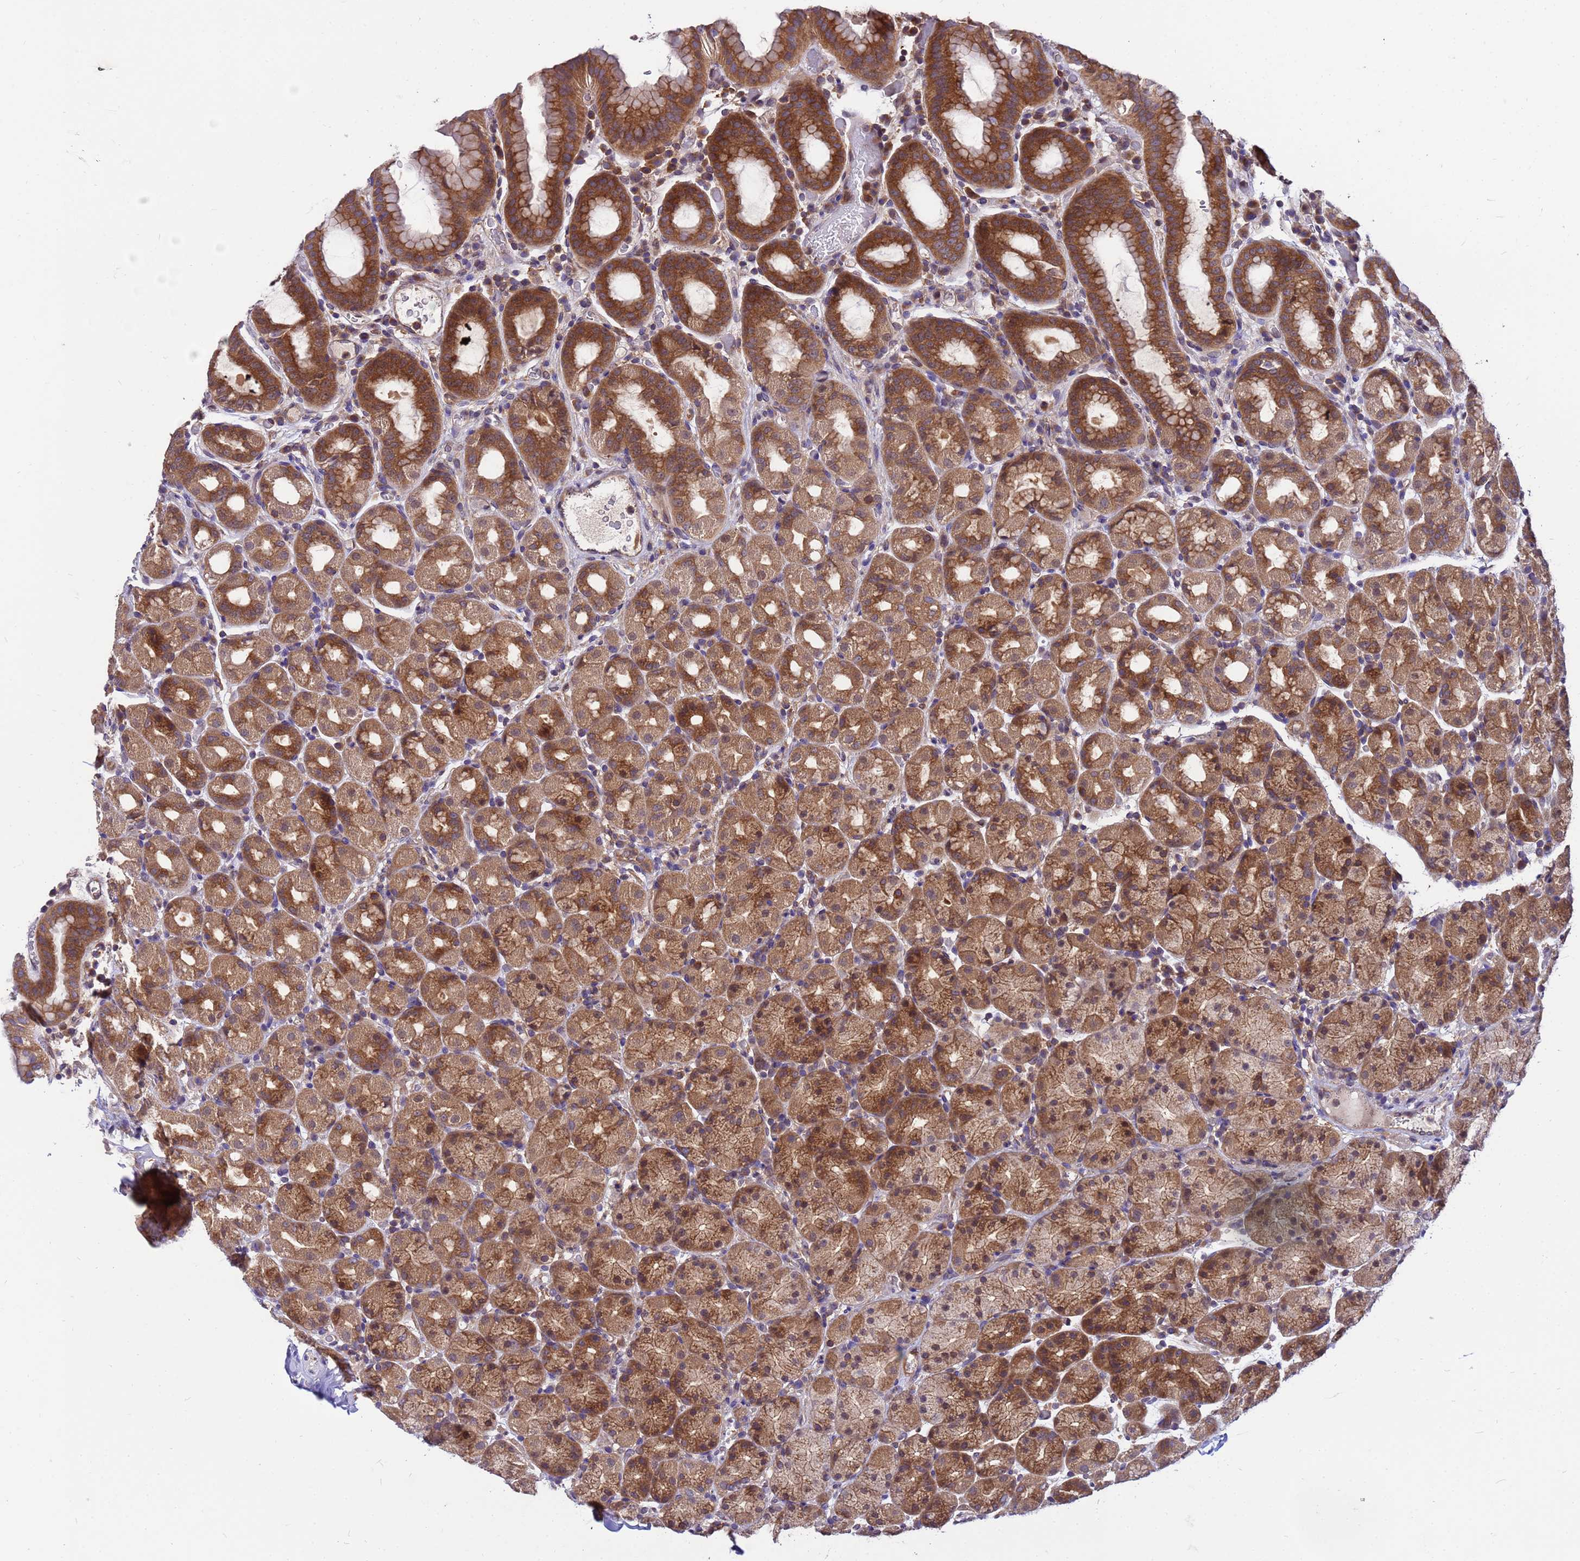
{"staining": {"intensity": "moderate", "quantity": ">75%", "location": "cytoplasmic/membranous,nuclear"}, "tissue": "stomach", "cell_type": "Glandular cells", "image_type": "normal", "snomed": [{"axis": "morphology", "description": "Normal tissue, NOS"}, {"axis": "topography", "description": "Stomach, upper"}, {"axis": "topography", "description": "Stomach, lower"}, {"axis": "topography", "description": "Small intestine"}], "caption": "Immunohistochemical staining of unremarkable stomach exhibits moderate cytoplasmic/membranous,nuclear protein staining in about >75% of glandular cells. (brown staining indicates protein expression, while blue staining denotes nuclei).", "gene": "GET3", "patient": {"sex": "male", "age": 68}}